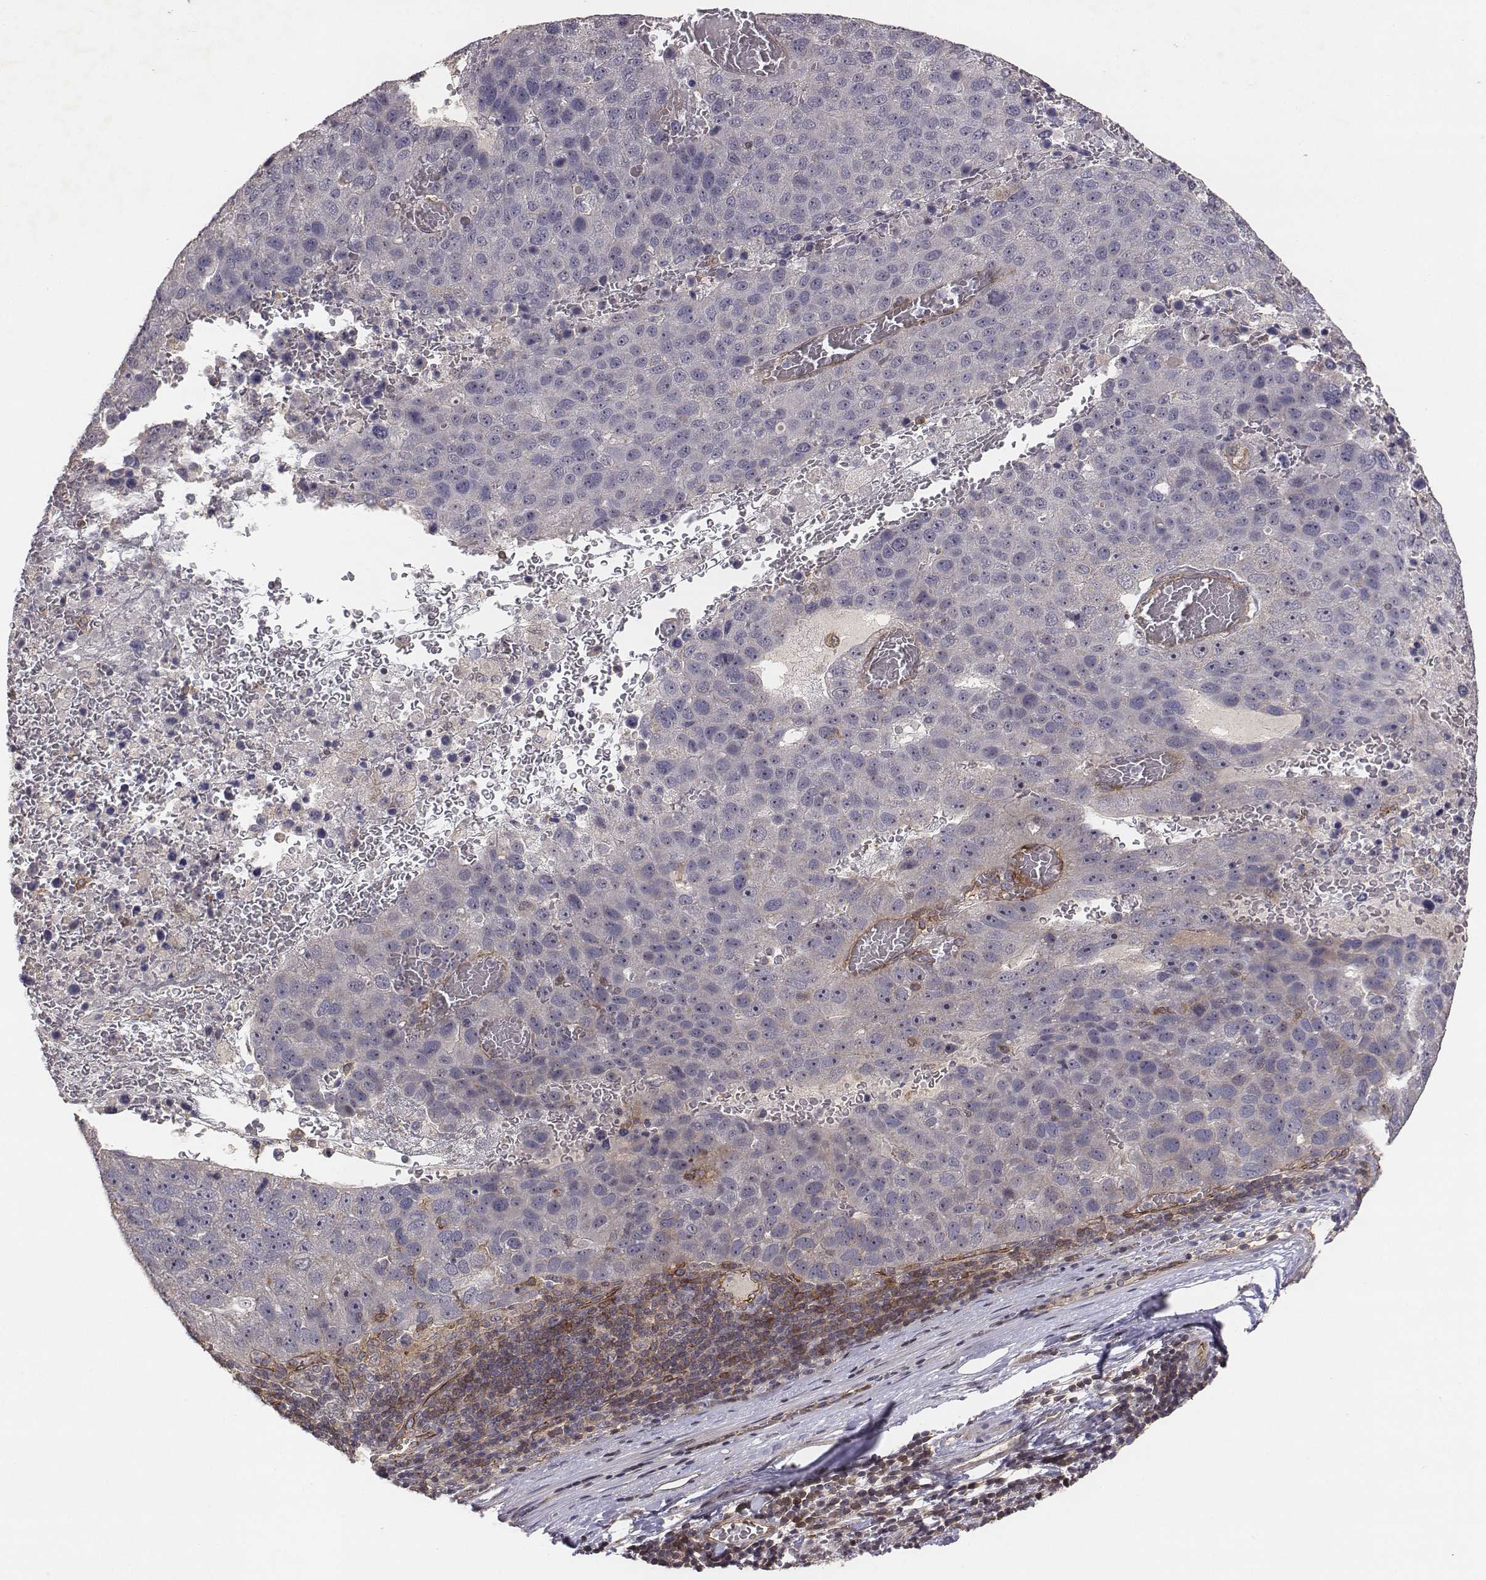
{"staining": {"intensity": "negative", "quantity": "none", "location": "none"}, "tissue": "pancreatic cancer", "cell_type": "Tumor cells", "image_type": "cancer", "snomed": [{"axis": "morphology", "description": "Adenocarcinoma, NOS"}, {"axis": "topography", "description": "Pancreas"}], "caption": "Pancreatic adenocarcinoma stained for a protein using immunohistochemistry (IHC) shows no positivity tumor cells.", "gene": "PTPRG", "patient": {"sex": "female", "age": 61}}